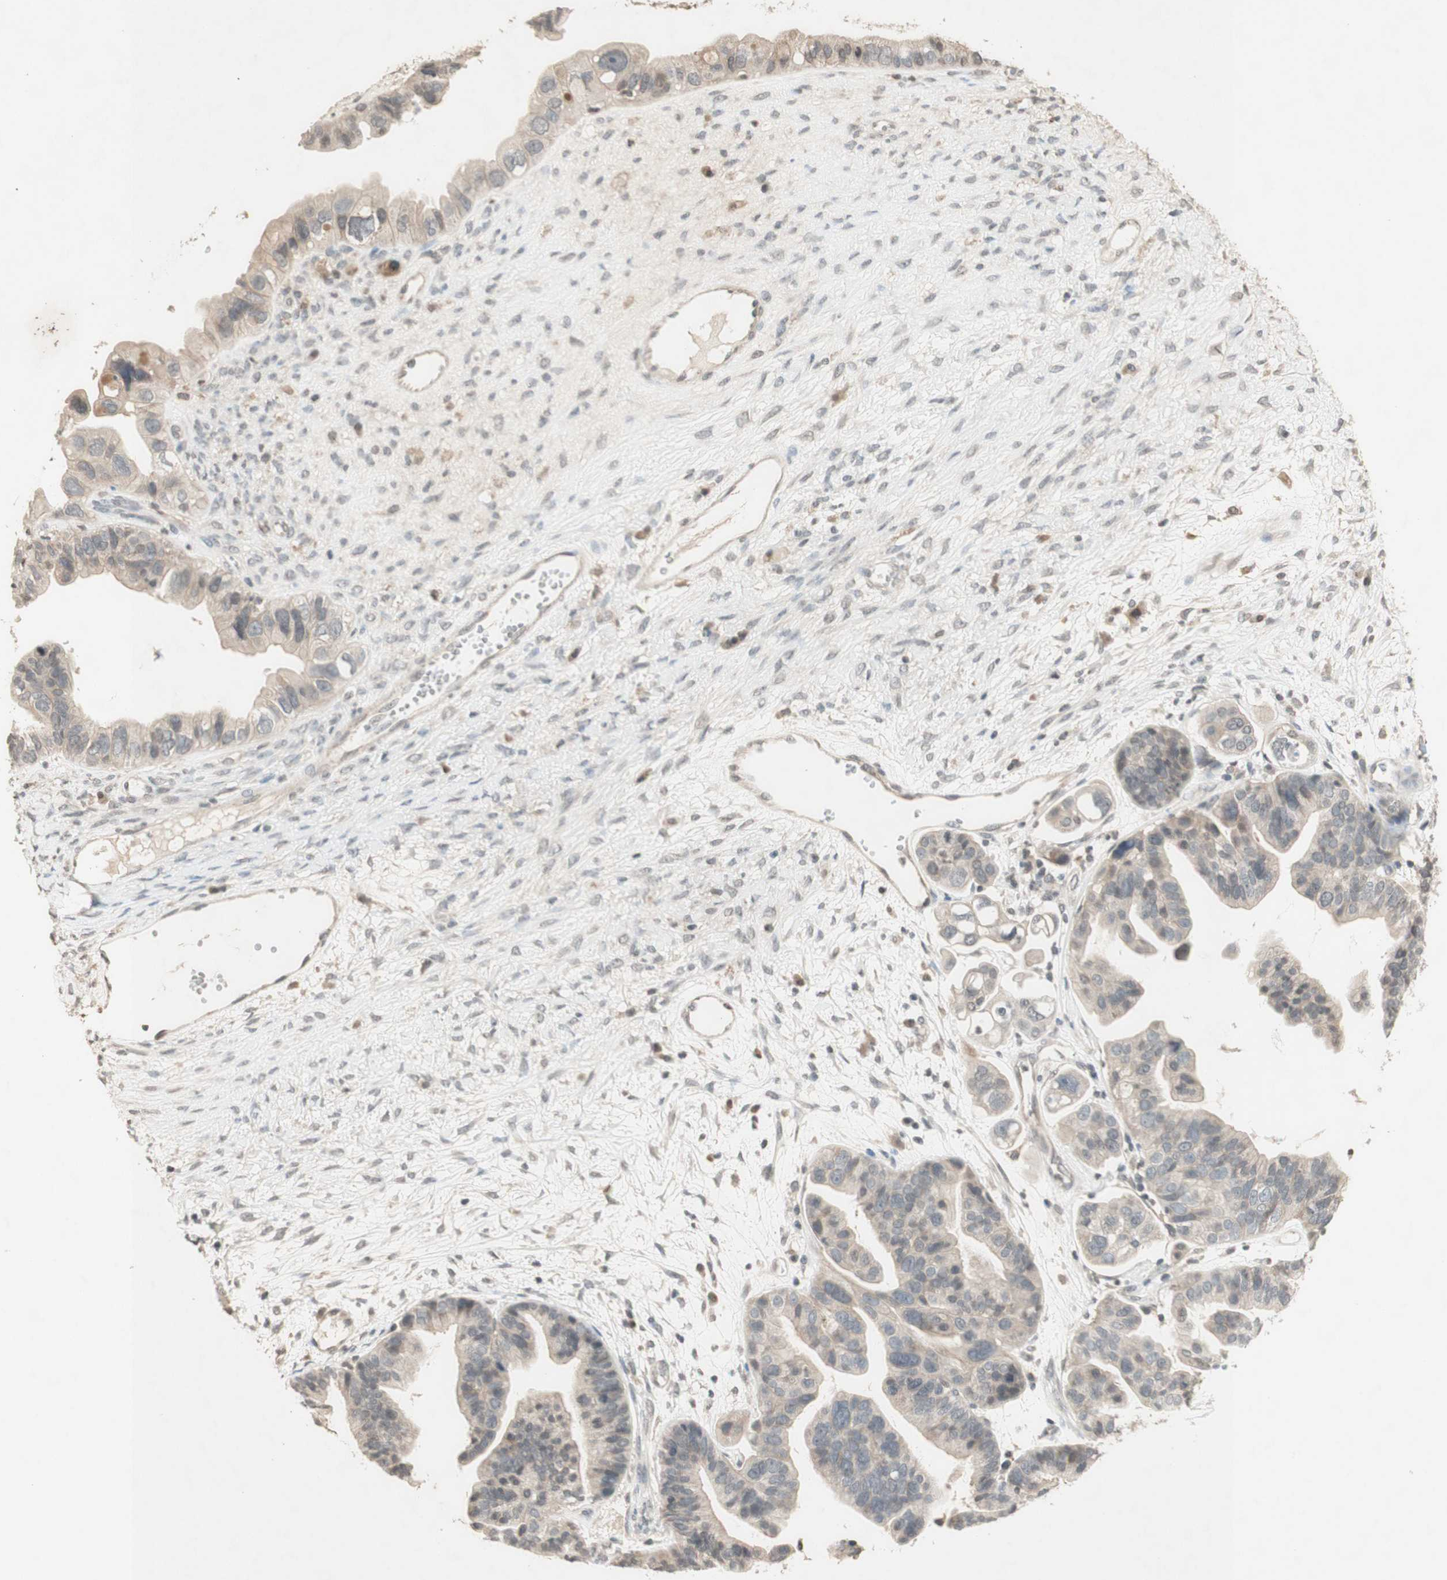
{"staining": {"intensity": "weak", "quantity": ">75%", "location": "cytoplasmic/membranous"}, "tissue": "ovarian cancer", "cell_type": "Tumor cells", "image_type": "cancer", "snomed": [{"axis": "morphology", "description": "Cystadenocarcinoma, serous, NOS"}, {"axis": "topography", "description": "Ovary"}], "caption": "The image demonstrates a brown stain indicating the presence of a protein in the cytoplasmic/membranous of tumor cells in serous cystadenocarcinoma (ovarian).", "gene": "GLI1", "patient": {"sex": "female", "age": 56}}